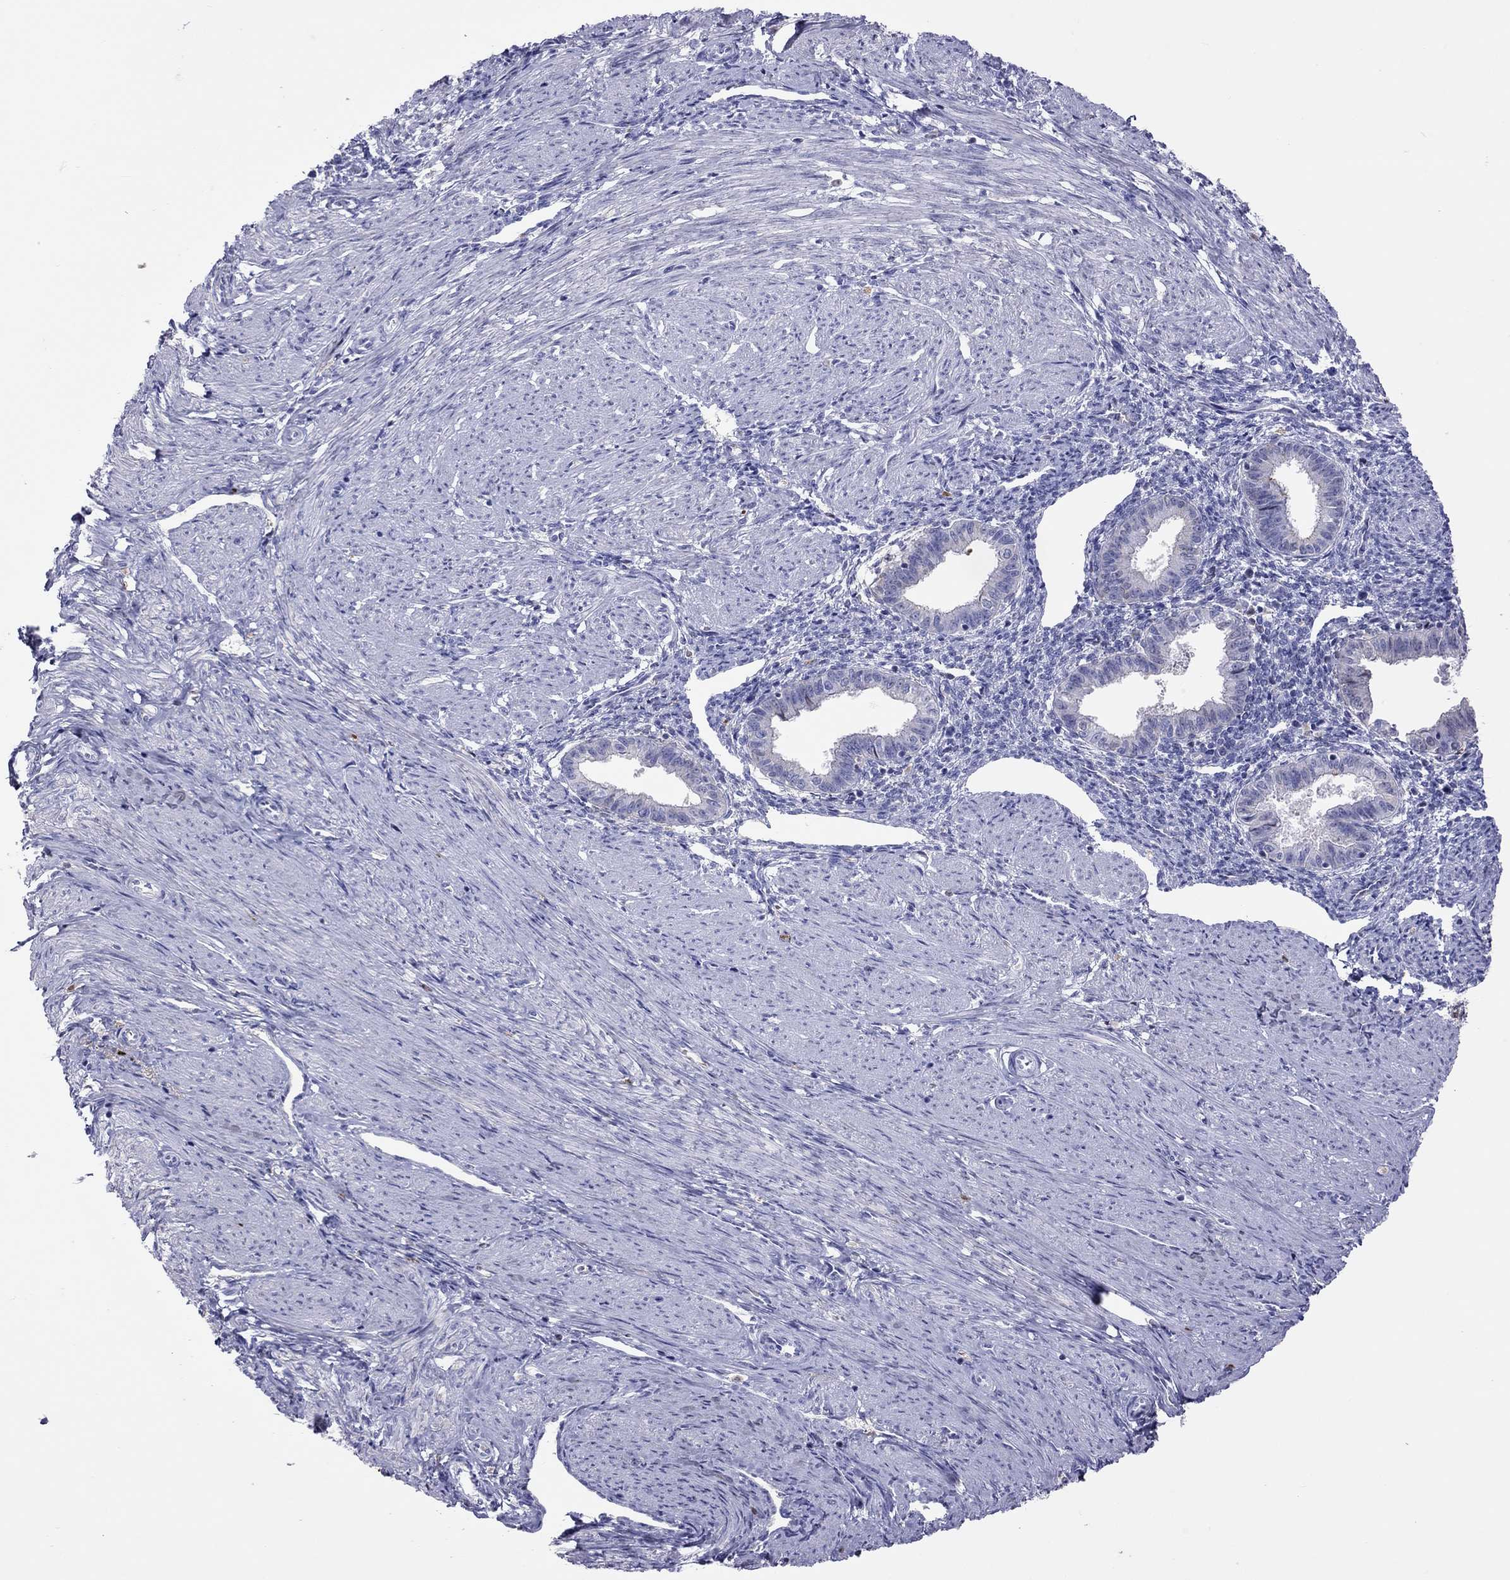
{"staining": {"intensity": "negative", "quantity": "none", "location": "none"}, "tissue": "endometrium", "cell_type": "Cells in endometrial stroma", "image_type": "normal", "snomed": [{"axis": "morphology", "description": "Normal tissue, NOS"}, {"axis": "topography", "description": "Endometrium"}], "caption": "The IHC histopathology image has no significant staining in cells in endometrial stroma of endometrium.", "gene": "SERPINA3", "patient": {"sex": "female", "age": 37}}